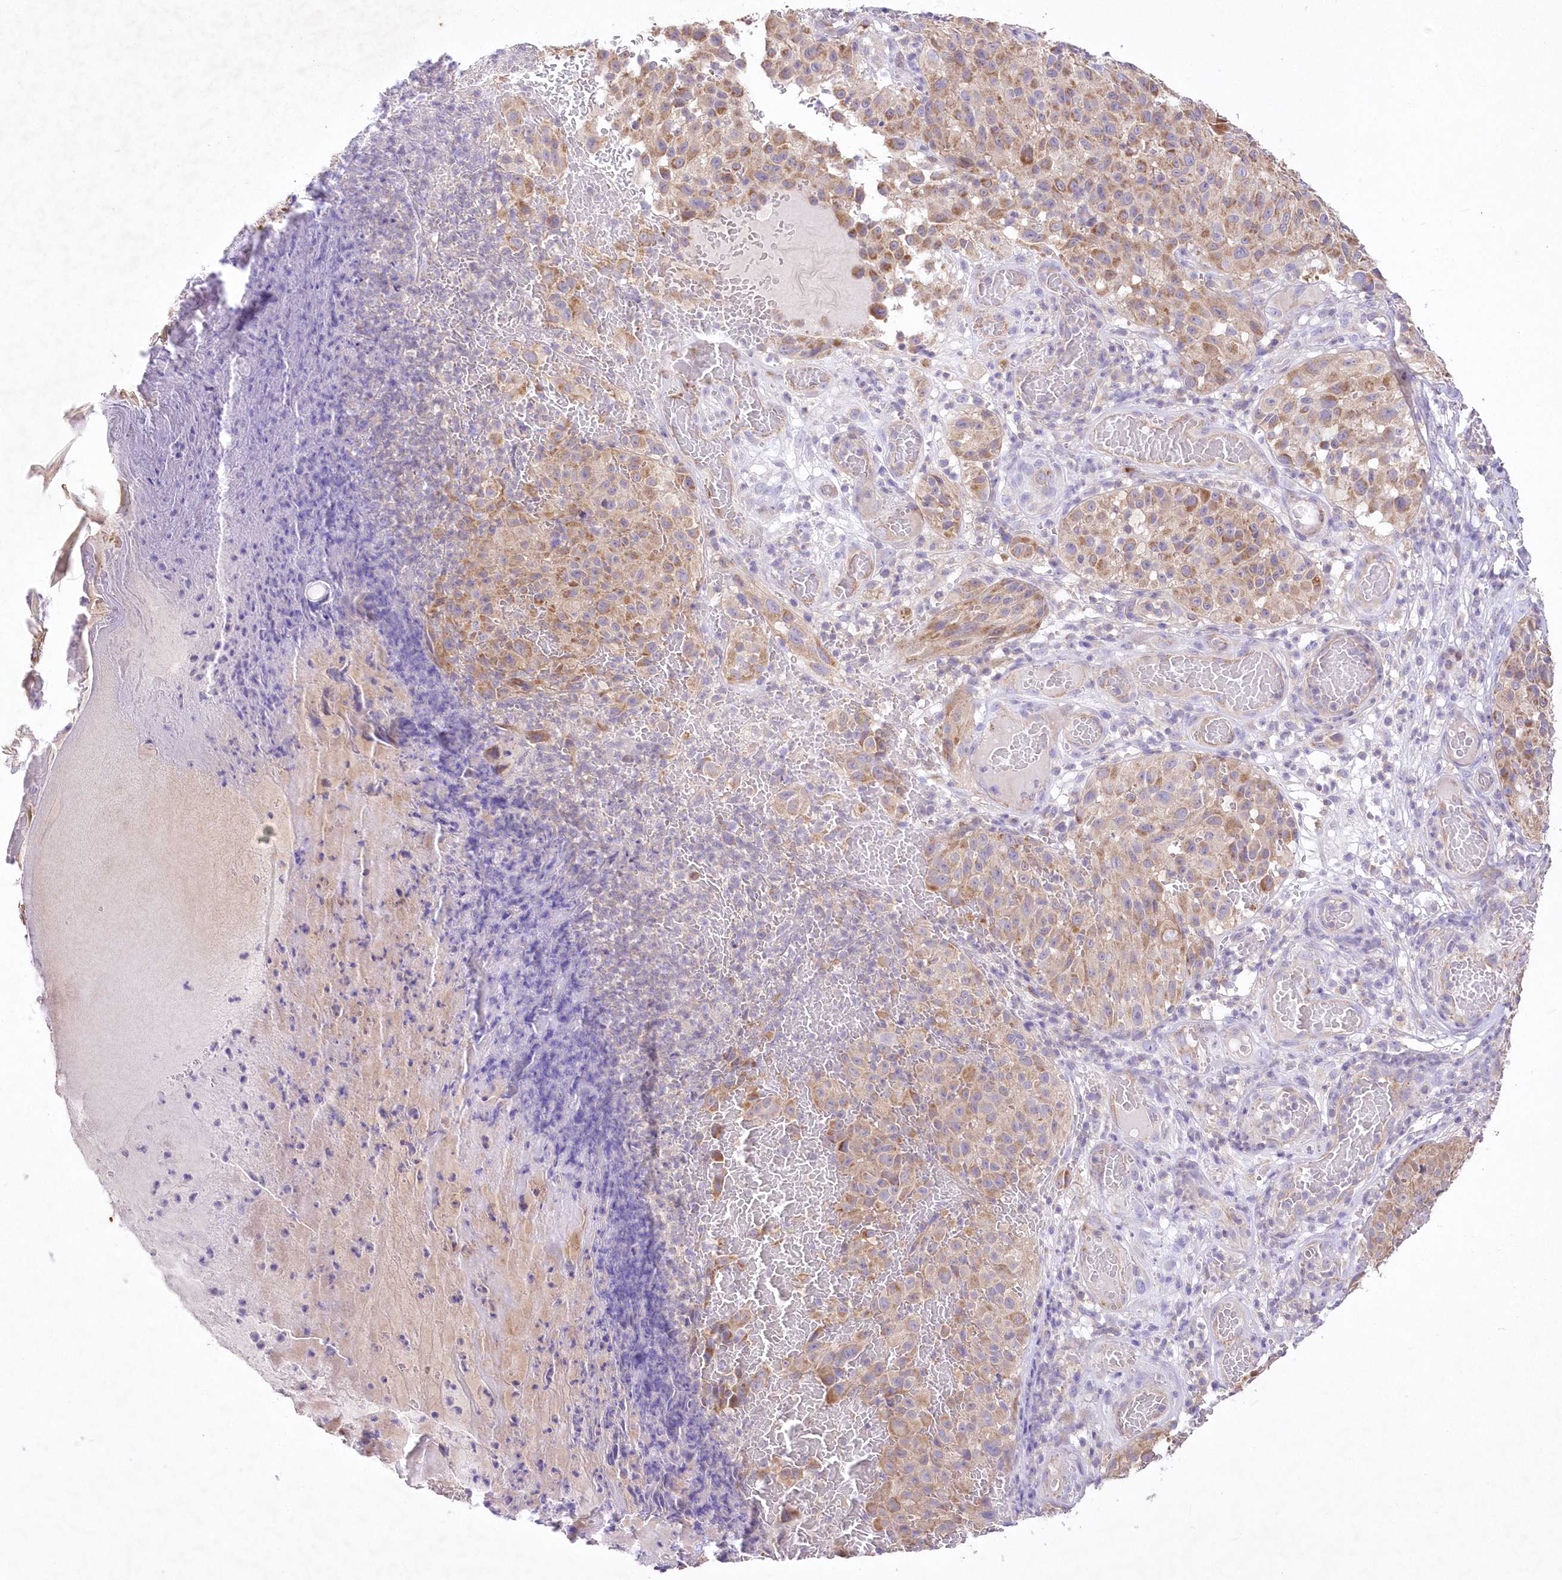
{"staining": {"intensity": "moderate", "quantity": "25%-75%", "location": "cytoplasmic/membranous"}, "tissue": "melanoma", "cell_type": "Tumor cells", "image_type": "cancer", "snomed": [{"axis": "morphology", "description": "Malignant melanoma, NOS"}, {"axis": "topography", "description": "Skin"}], "caption": "The immunohistochemical stain labels moderate cytoplasmic/membranous positivity in tumor cells of melanoma tissue. (brown staining indicates protein expression, while blue staining denotes nuclei).", "gene": "ITSN2", "patient": {"sex": "male", "age": 83}}